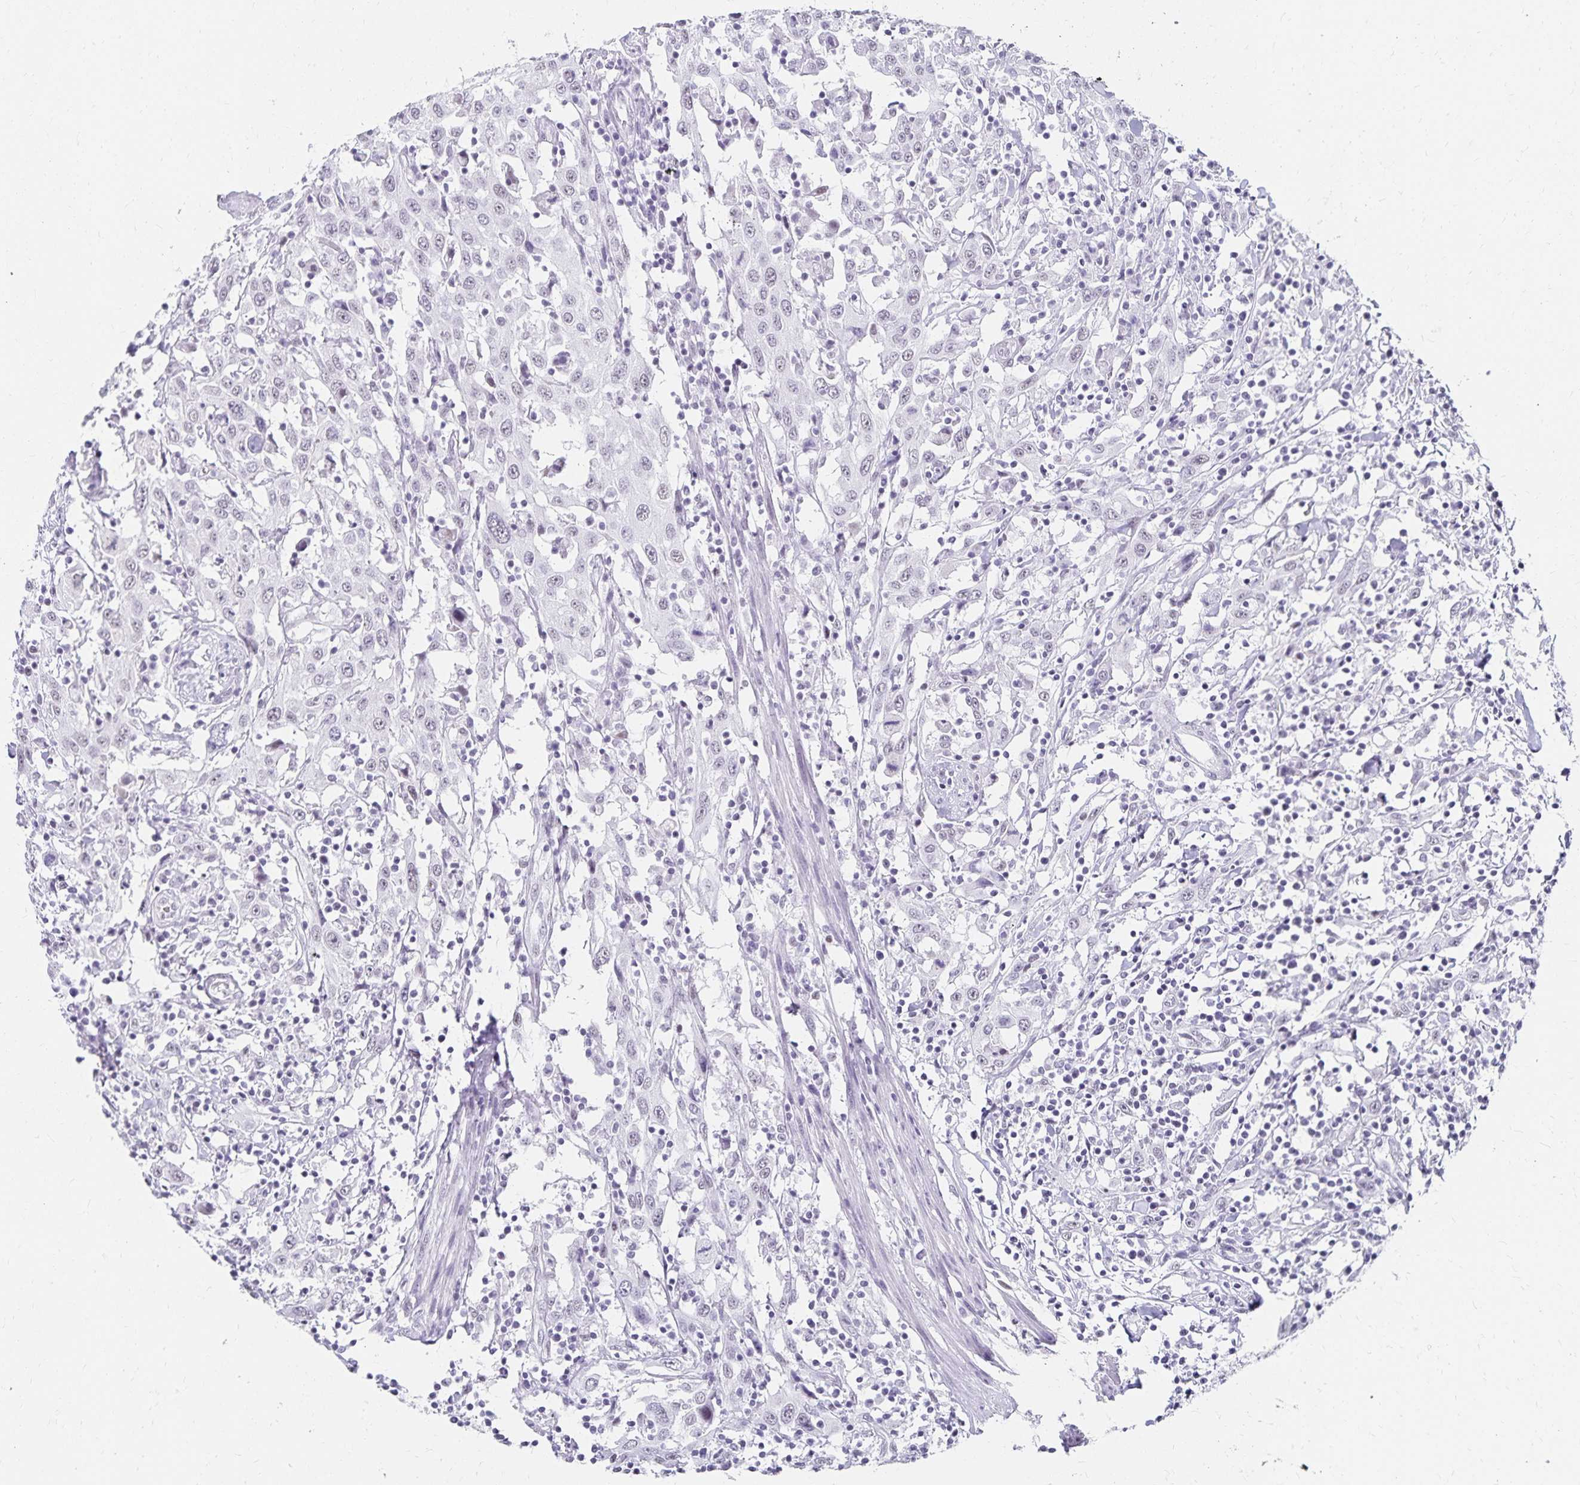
{"staining": {"intensity": "negative", "quantity": "none", "location": "none"}, "tissue": "urothelial cancer", "cell_type": "Tumor cells", "image_type": "cancer", "snomed": [{"axis": "morphology", "description": "Urothelial carcinoma, High grade"}, {"axis": "topography", "description": "Urinary bladder"}], "caption": "The immunohistochemistry micrograph has no significant expression in tumor cells of urothelial carcinoma (high-grade) tissue. Nuclei are stained in blue.", "gene": "C20orf85", "patient": {"sex": "male", "age": 61}}